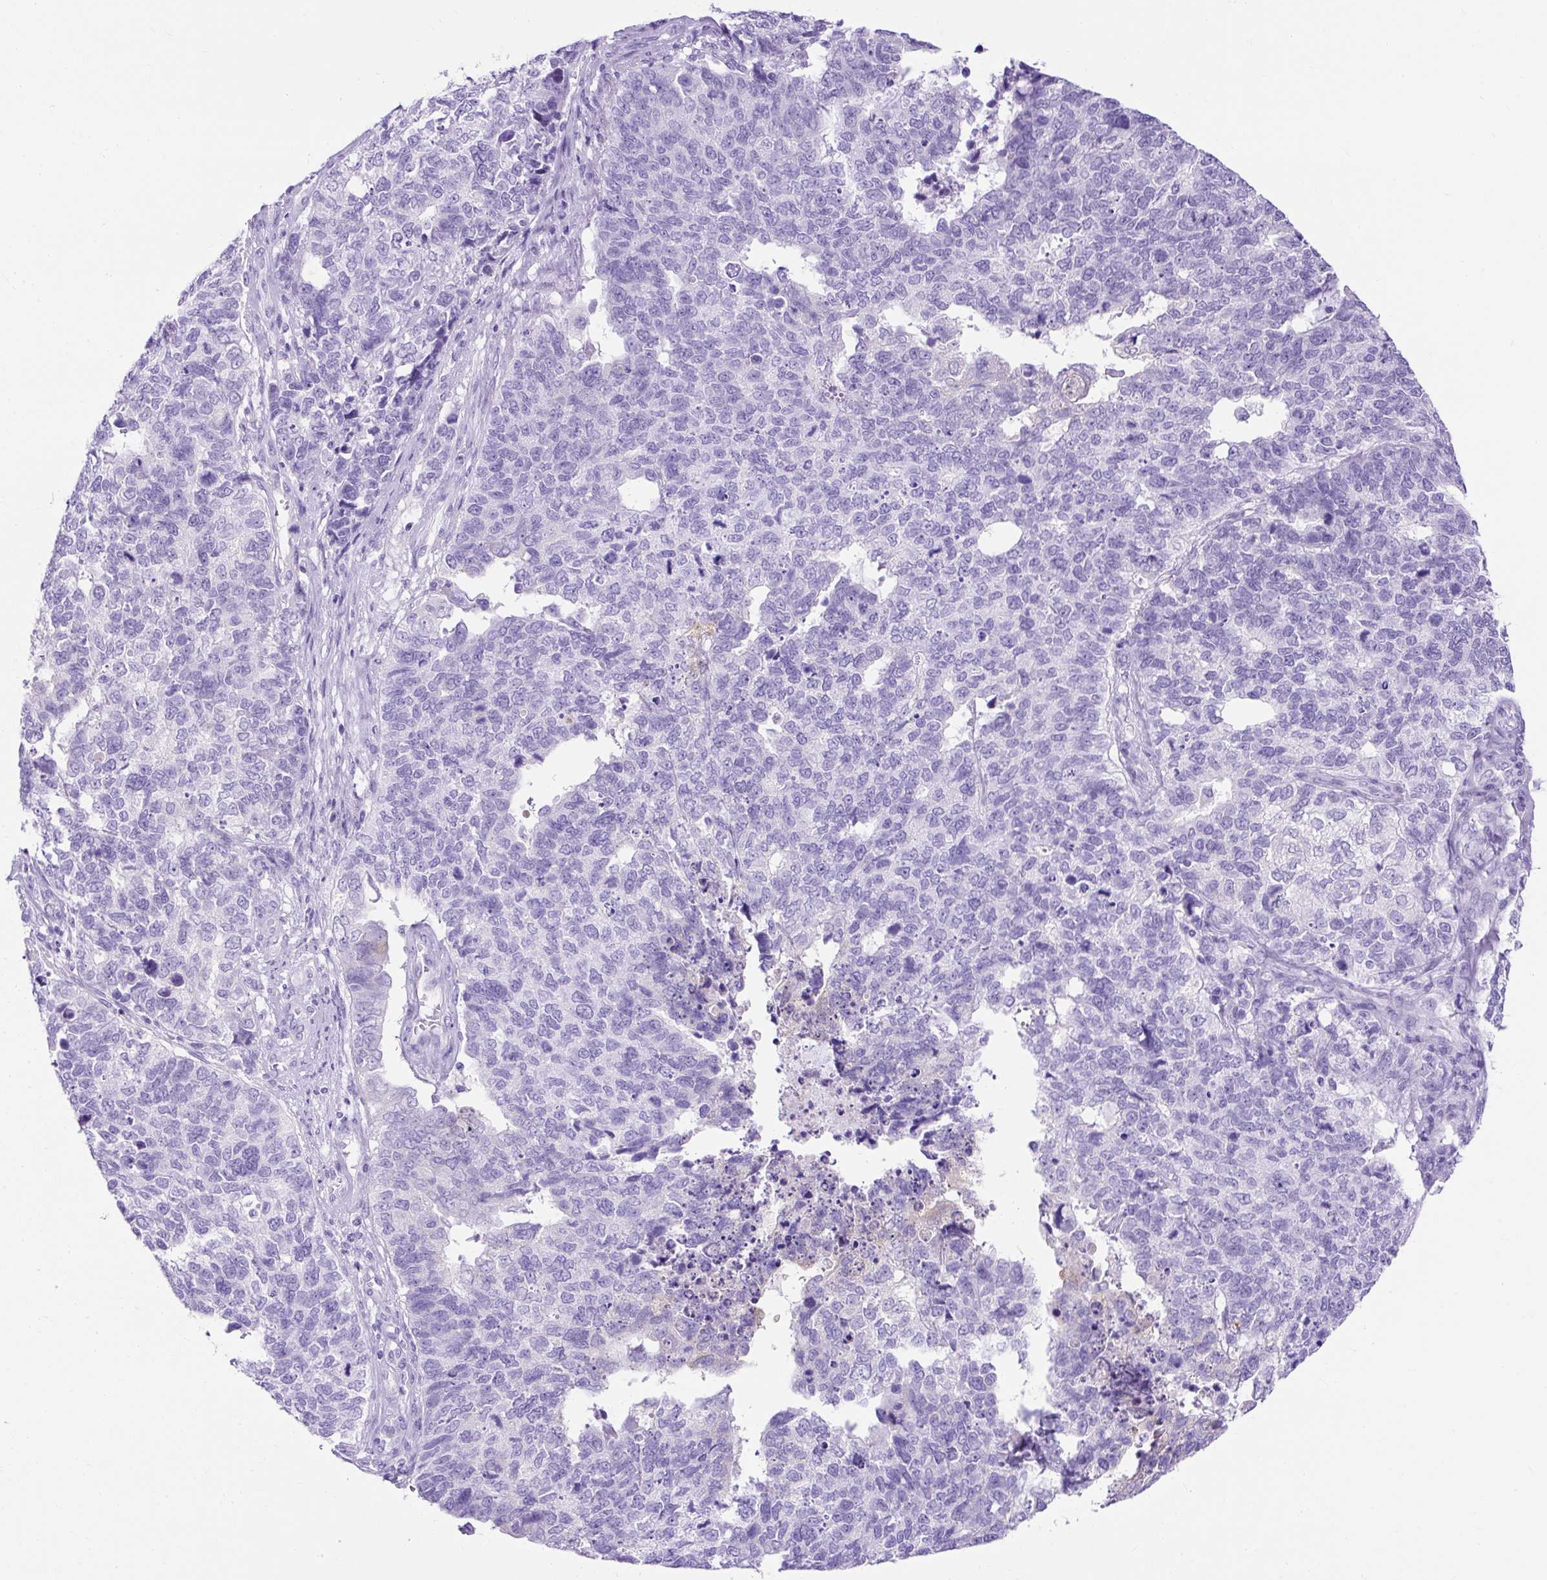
{"staining": {"intensity": "negative", "quantity": "none", "location": "none"}, "tissue": "cervical cancer", "cell_type": "Tumor cells", "image_type": "cancer", "snomed": [{"axis": "morphology", "description": "Adenocarcinoma, NOS"}, {"axis": "topography", "description": "Cervix"}], "caption": "Tumor cells show no significant protein positivity in adenocarcinoma (cervical).", "gene": "KRT12", "patient": {"sex": "female", "age": 63}}